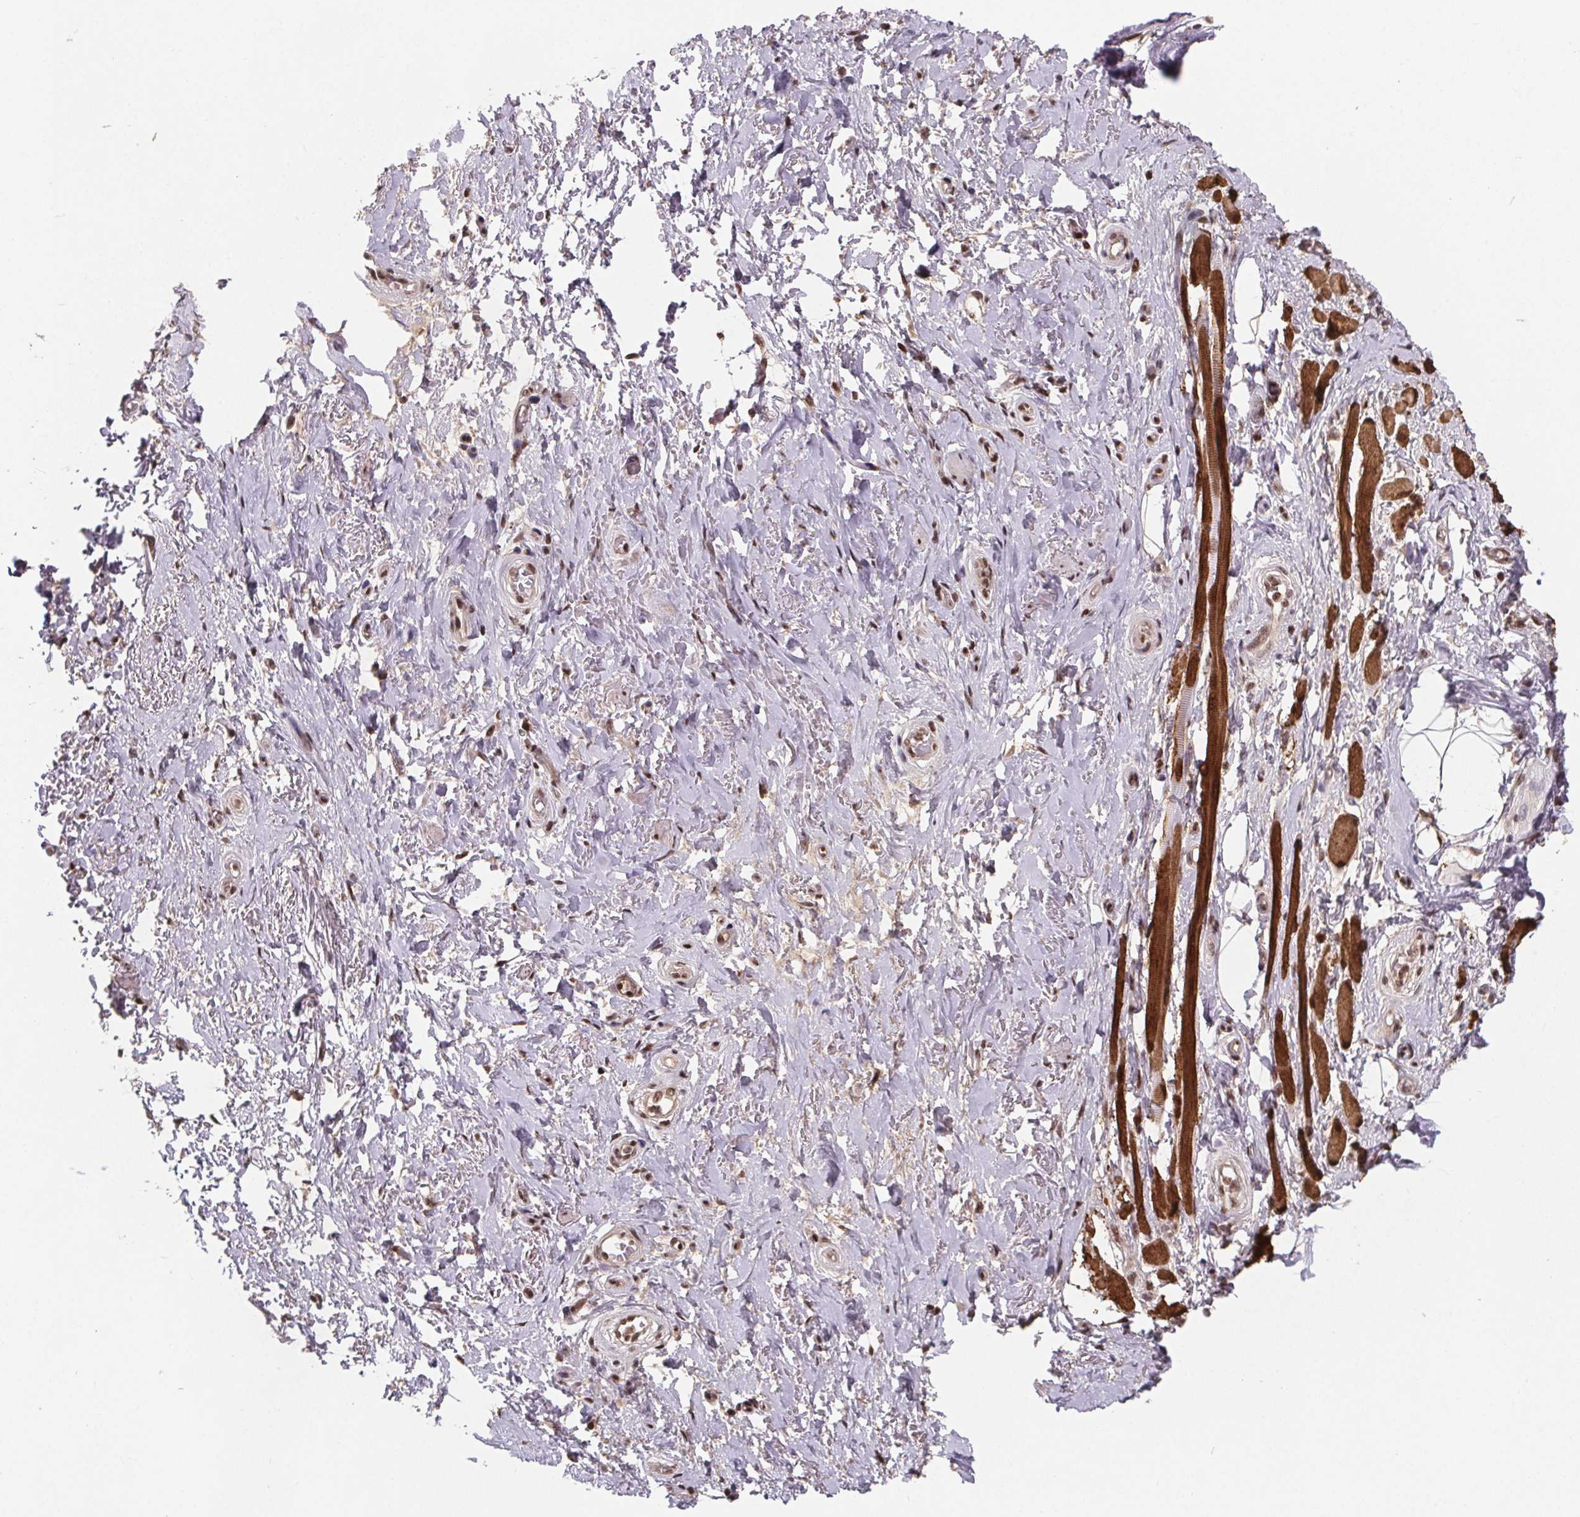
{"staining": {"intensity": "moderate", "quantity": "<25%", "location": "nuclear"}, "tissue": "adipose tissue", "cell_type": "Adipocytes", "image_type": "normal", "snomed": [{"axis": "morphology", "description": "Normal tissue, NOS"}, {"axis": "topography", "description": "Anal"}, {"axis": "topography", "description": "Peripheral nerve tissue"}], "caption": "Adipose tissue stained for a protein demonstrates moderate nuclear positivity in adipocytes. Nuclei are stained in blue.", "gene": "JARID2", "patient": {"sex": "male", "age": 53}}